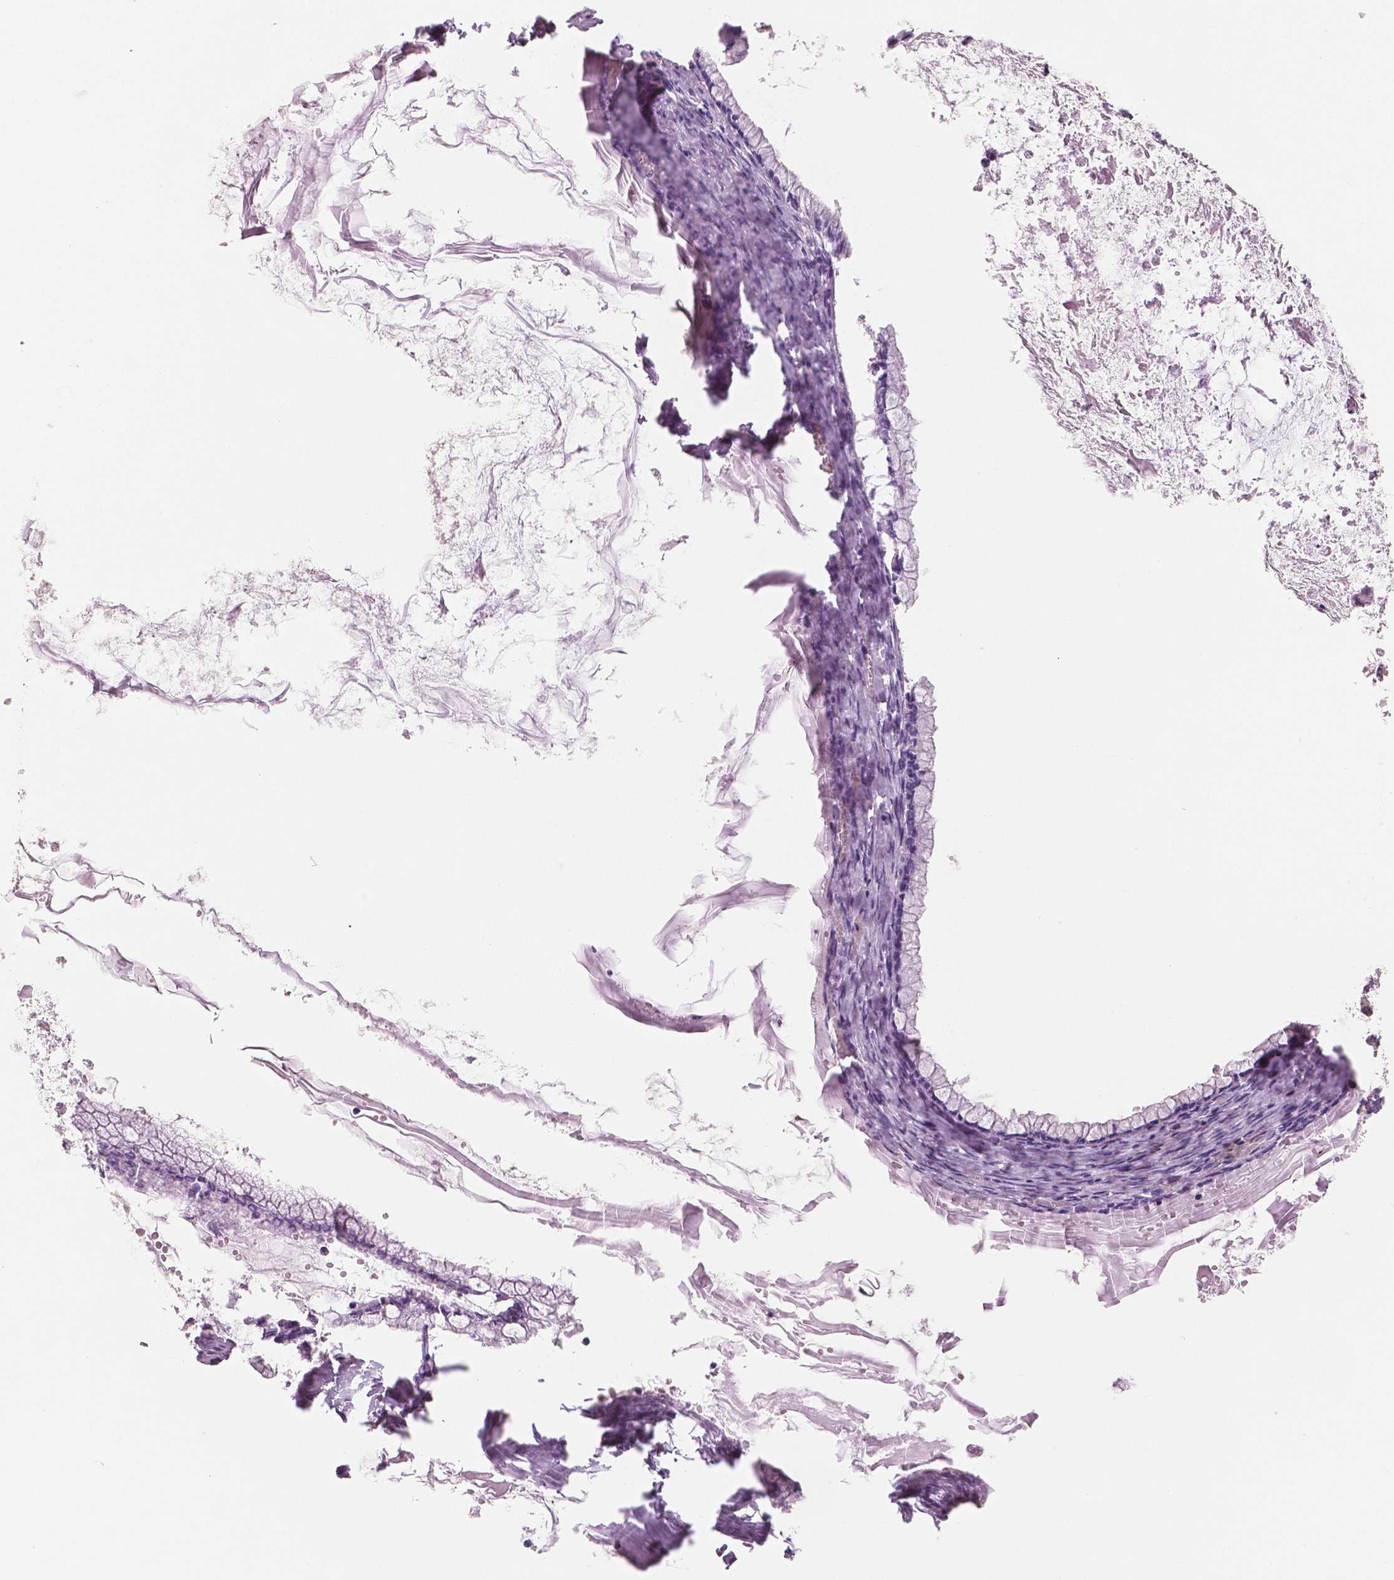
{"staining": {"intensity": "negative", "quantity": "none", "location": "none"}, "tissue": "ovarian cancer", "cell_type": "Tumor cells", "image_type": "cancer", "snomed": [{"axis": "morphology", "description": "Cystadenocarcinoma, mucinous, NOS"}, {"axis": "topography", "description": "Ovary"}], "caption": "Protein analysis of ovarian cancer reveals no significant expression in tumor cells.", "gene": "NECAB1", "patient": {"sex": "female", "age": 67}}